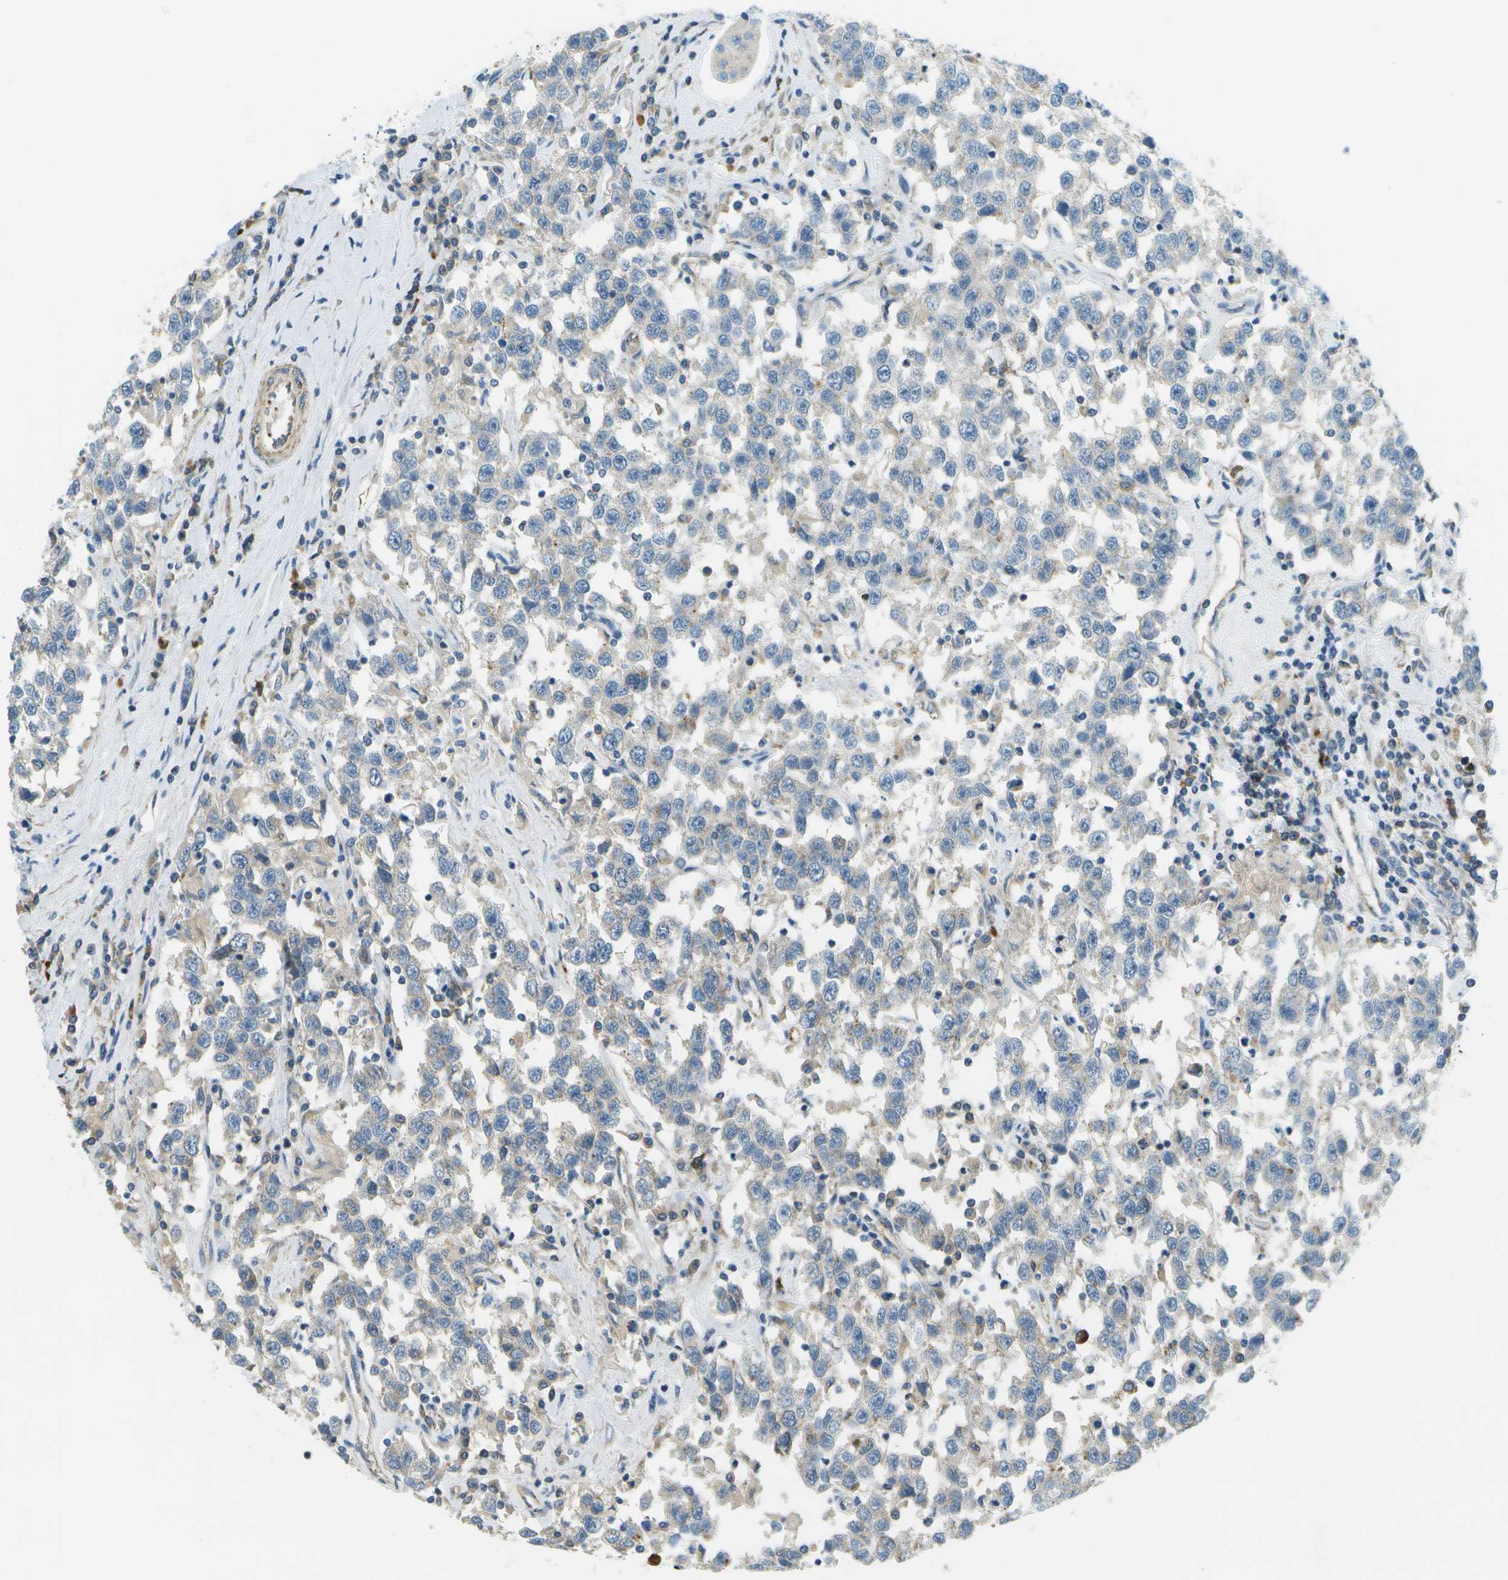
{"staining": {"intensity": "negative", "quantity": "none", "location": "none"}, "tissue": "testis cancer", "cell_type": "Tumor cells", "image_type": "cancer", "snomed": [{"axis": "morphology", "description": "Seminoma, NOS"}, {"axis": "topography", "description": "Testis"}], "caption": "There is no significant positivity in tumor cells of testis cancer (seminoma).", "gene": "MYH11", "patient": {"sex": "male", "age": 41}}